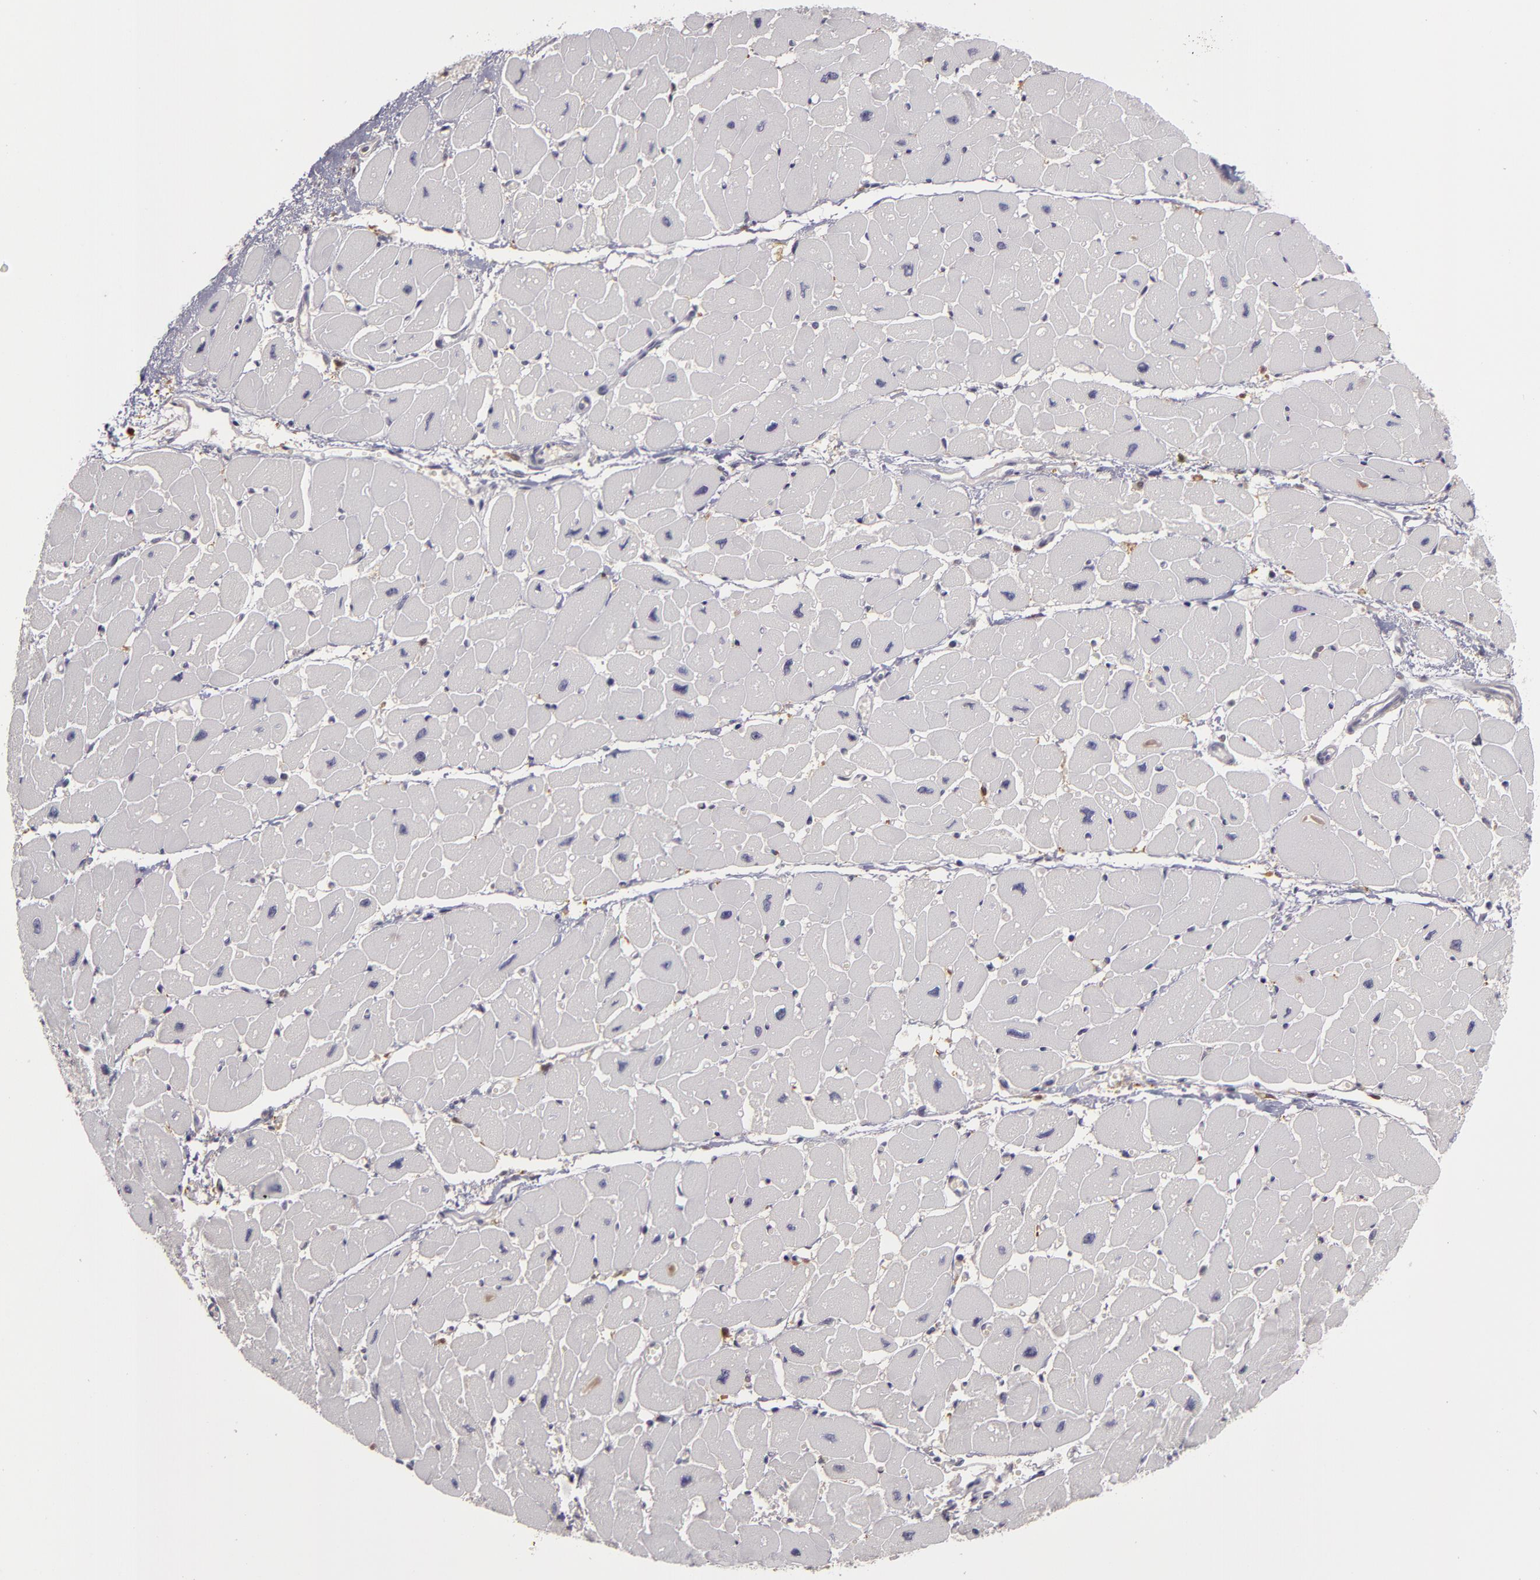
{"staining": {"intensity": "negative", "quantity": "none", "location": "none"}, "tissue": "heart muscle", "cell_type": "Cardiomyocytes", "image_type": "normal", "snomed": [{"axis": "morphology", "description": "Normal tissue, NOS"}, {"axis": "topography", "description": "Heart"}], "caption": "Immunohistochemical staining of normal heart muscle reveals no significant staining in cardiomyocytes.", "gene": "GNPDA1", "patient": {"sex": "female", "age": 54}}